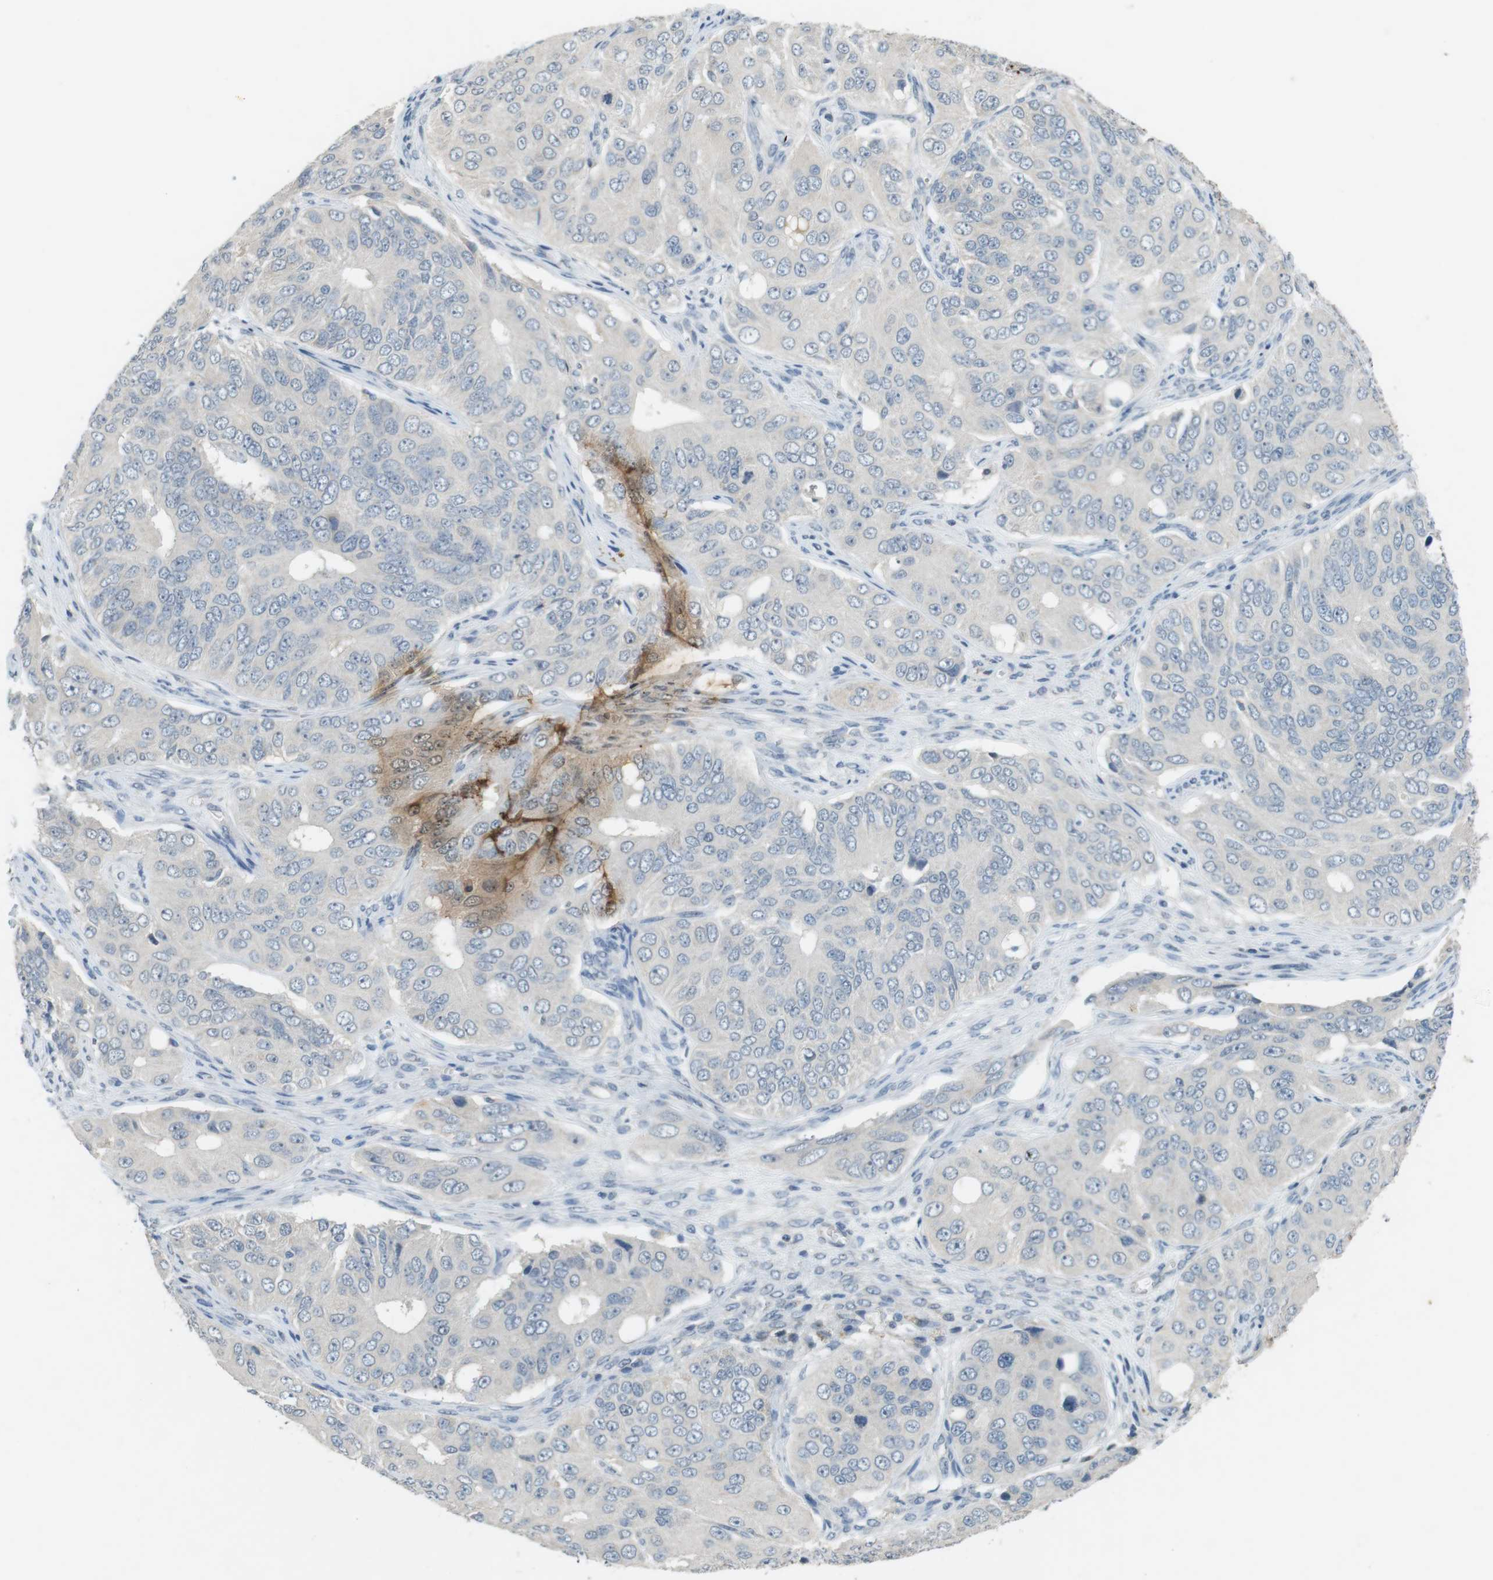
{"staining": {"intensity": "negative", "quantity": "none", "location": "none"}, "tissue": "ovarian cancer", "cell_type": "Tumor cells", "image_type": "cancer", "snomed": [{"axis": "morphology", "description": "Carcinoma, endometroid"}, {"axis": "topography", "description": "Ovary"}], "caption": "A high-resolution photomicrograph shows IHC staining of endometroid carcinoma (ovarian), which reveals no significant positivity in tumor cells.", "gene": "MUC5B", "patient": {"sex": "female", "age": 51}}